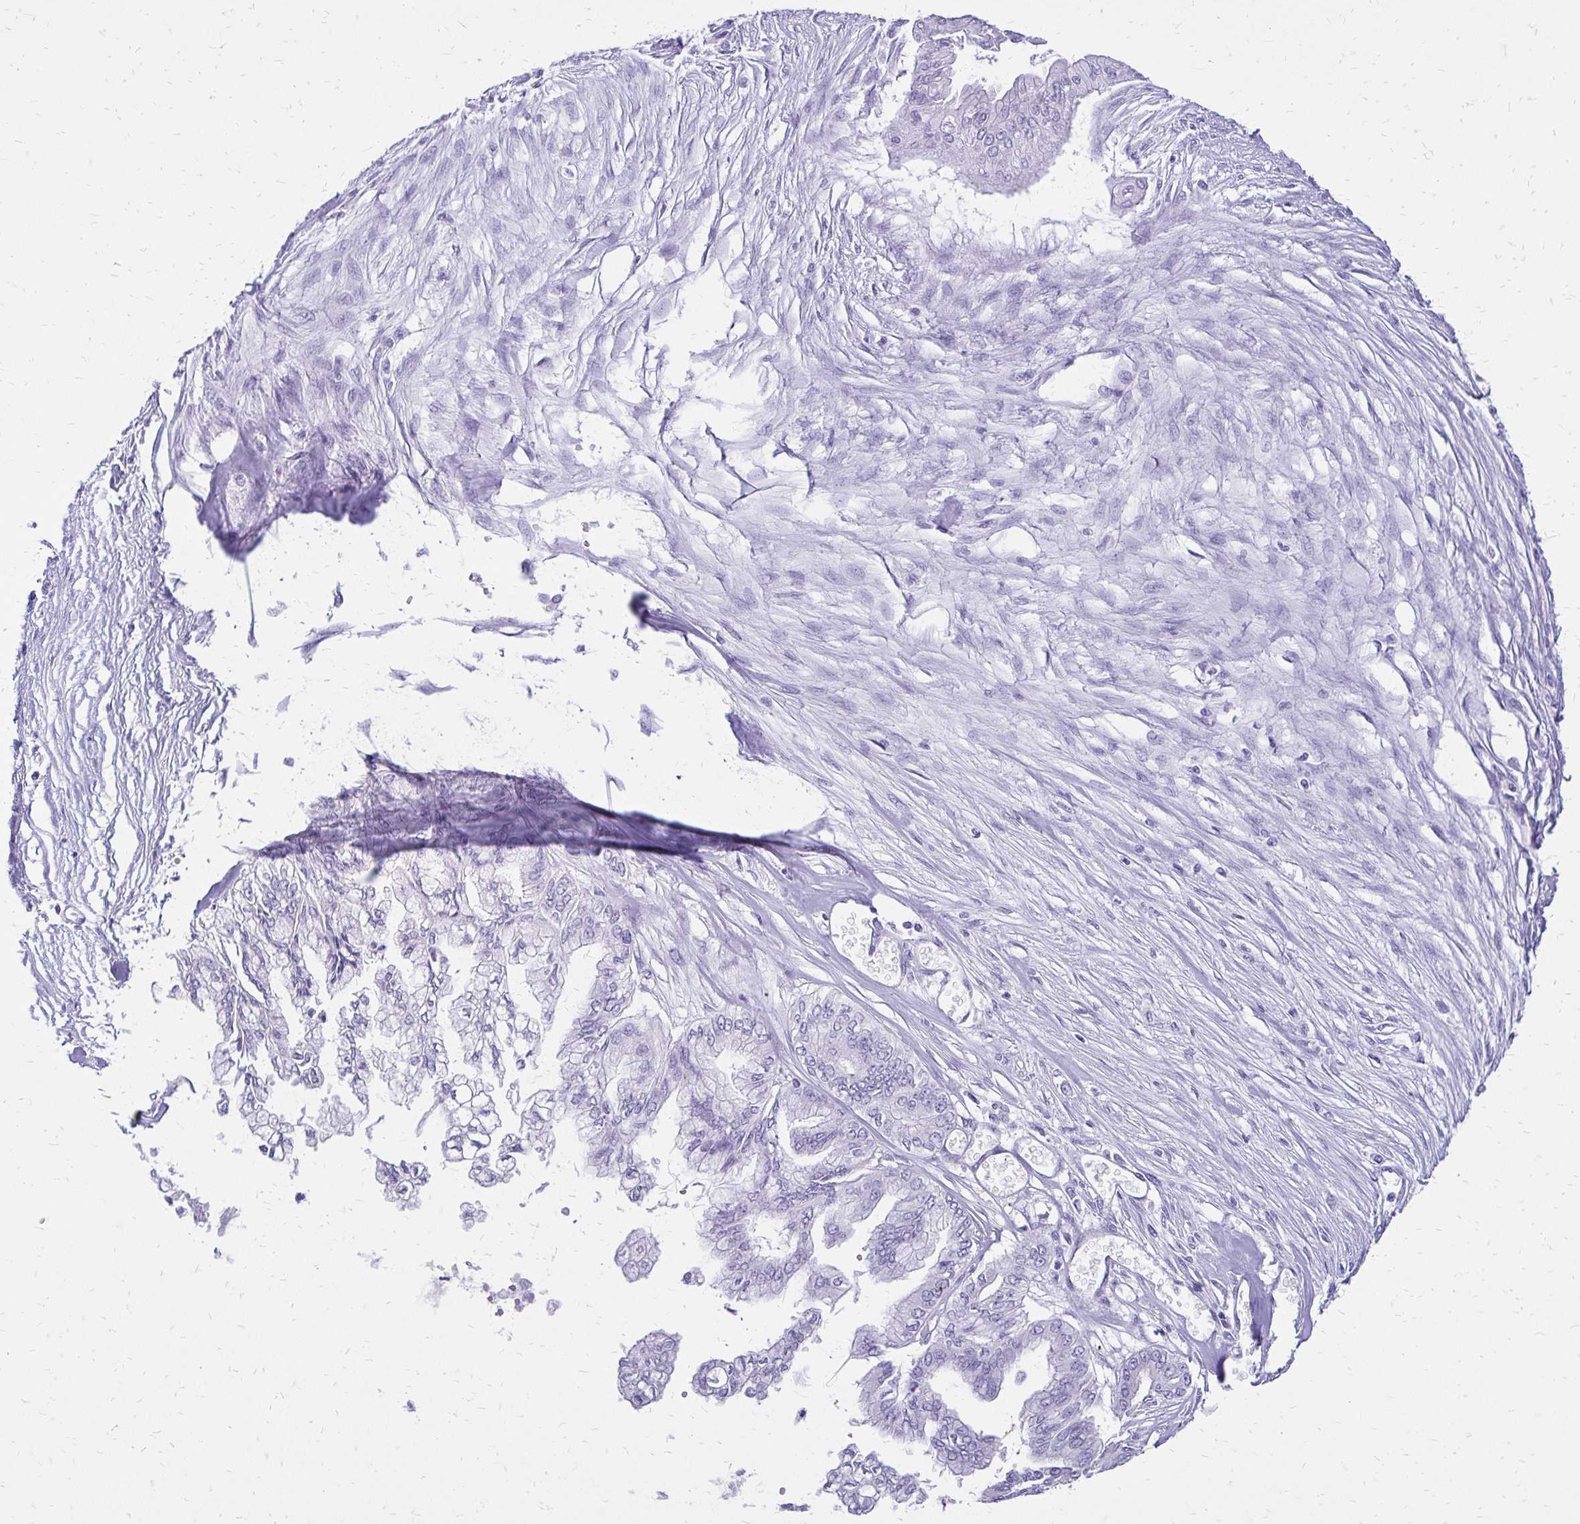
{"staining": {"intensity": "negative", "quantity": "none", "location": "none"}, "tissue": "pancreatic cancer", "cell_type": "Tumor cells", "image_type": "cancer", "snomed": [{"axis": "morphology", "description": "Adenocarcinoma, NOS"}, {"axis": "topography", "description": "Pancreas"}], "caption": "This is an immunohistochemistry (IHC) histopathology image of pancreatic adenocarcinoma. There is no expression in tumor cells.", "gene": "SLC32A1", "patient": {"sex": "female", "age": 68}}